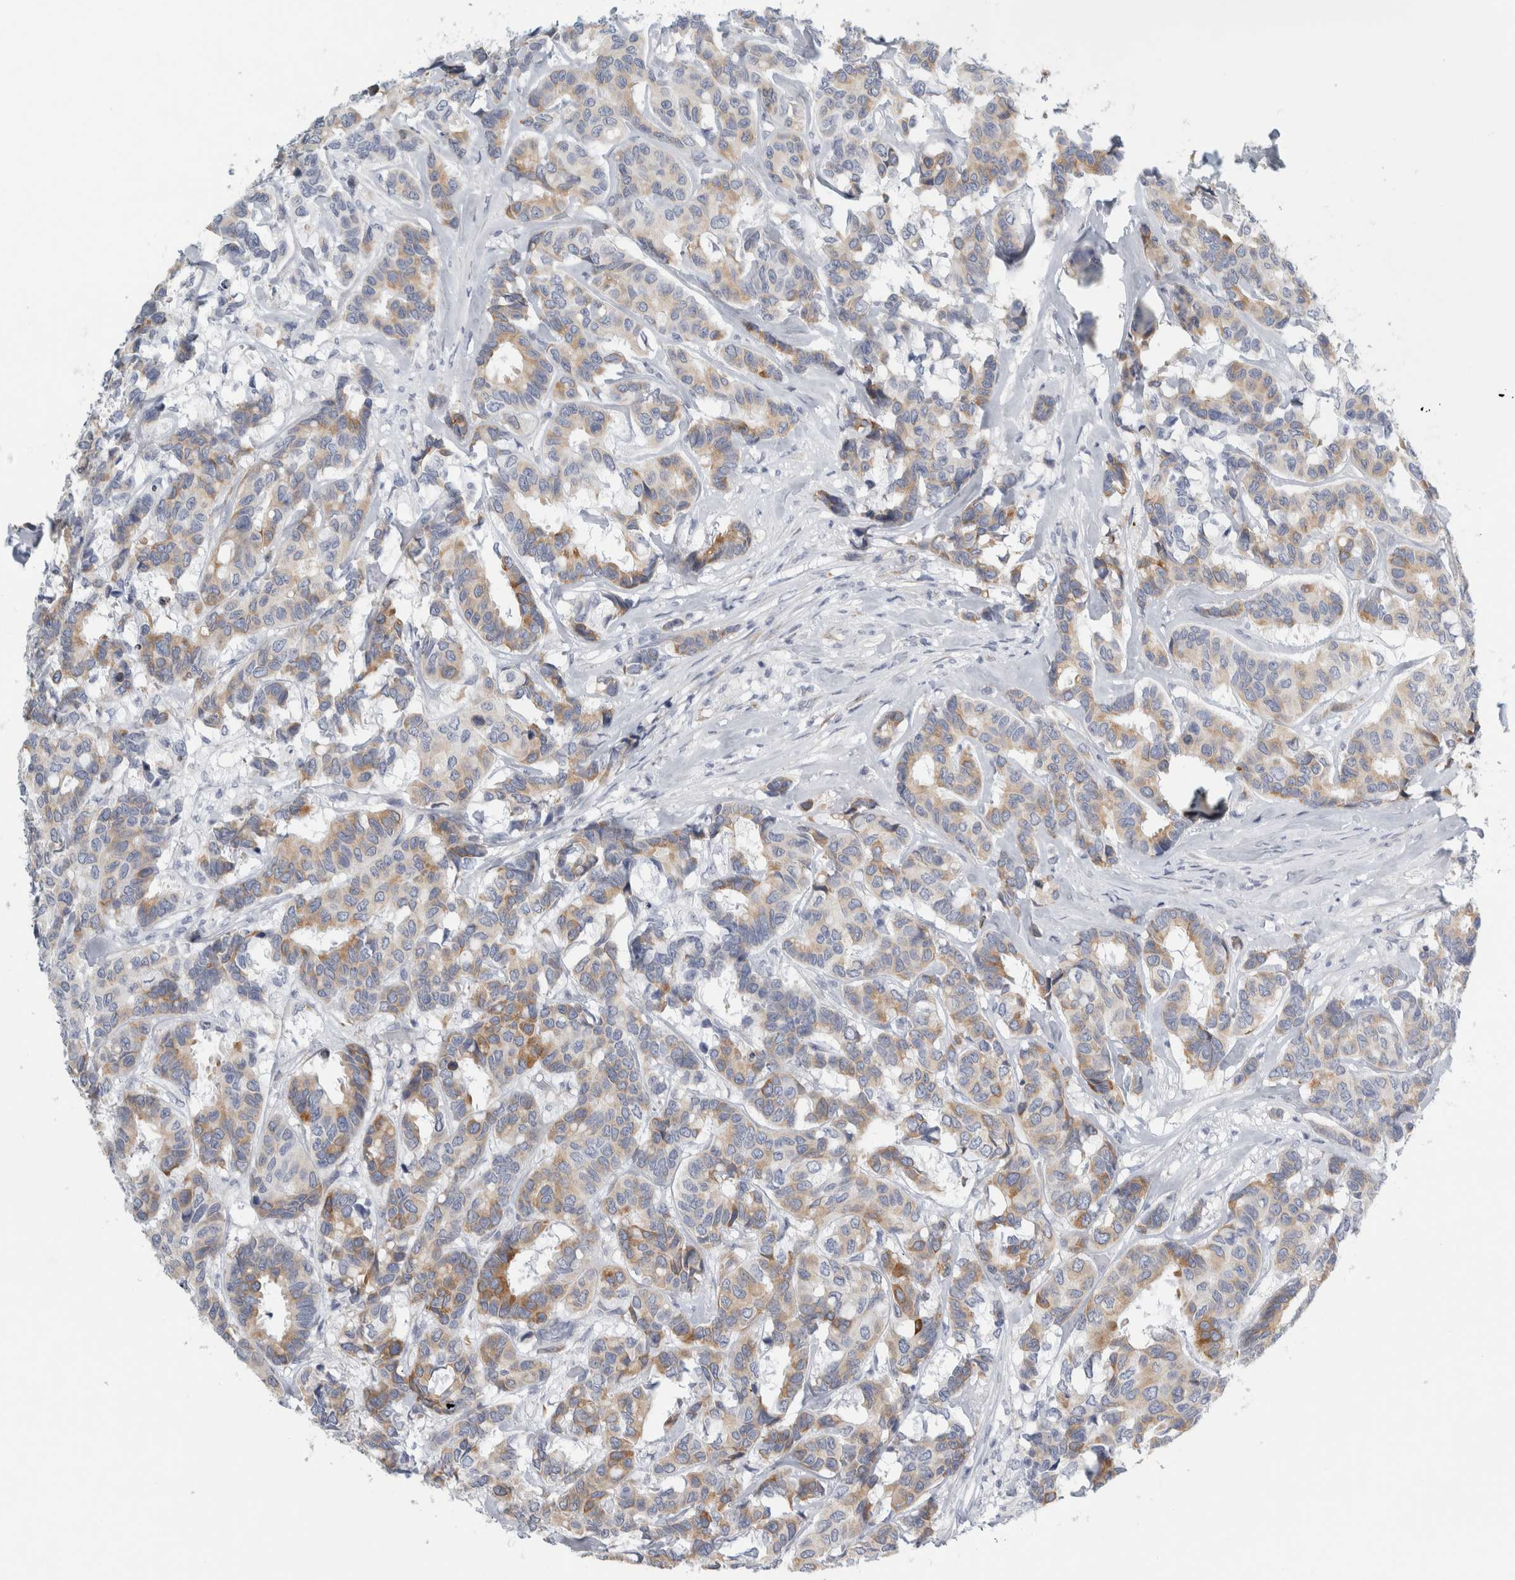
{"staining": {"intensity": "moderate", "quantity": "25%-75%", "location": "cytoplasmic/membranous"}, "tissue": "breast cancer", "cell_type": "Tumor cells", "image_type": "cancer", "snomed": [{"axis": "morphology", "description": "Duct carcinoma"}, {"axis": "topography", "description": "Breast"}], "caption": "Moderate cytoplasmic/membranous protein staining is seen in about 25%-75% of tumor cells in breast cancer (invasive ductal carcinoma). (DAB (3,3'-diaminobenzidine) IHC with brightfield microscopy, high magnification).", "gene": "B3GNT3", "patient": {"sex": "female", "age": 87}}